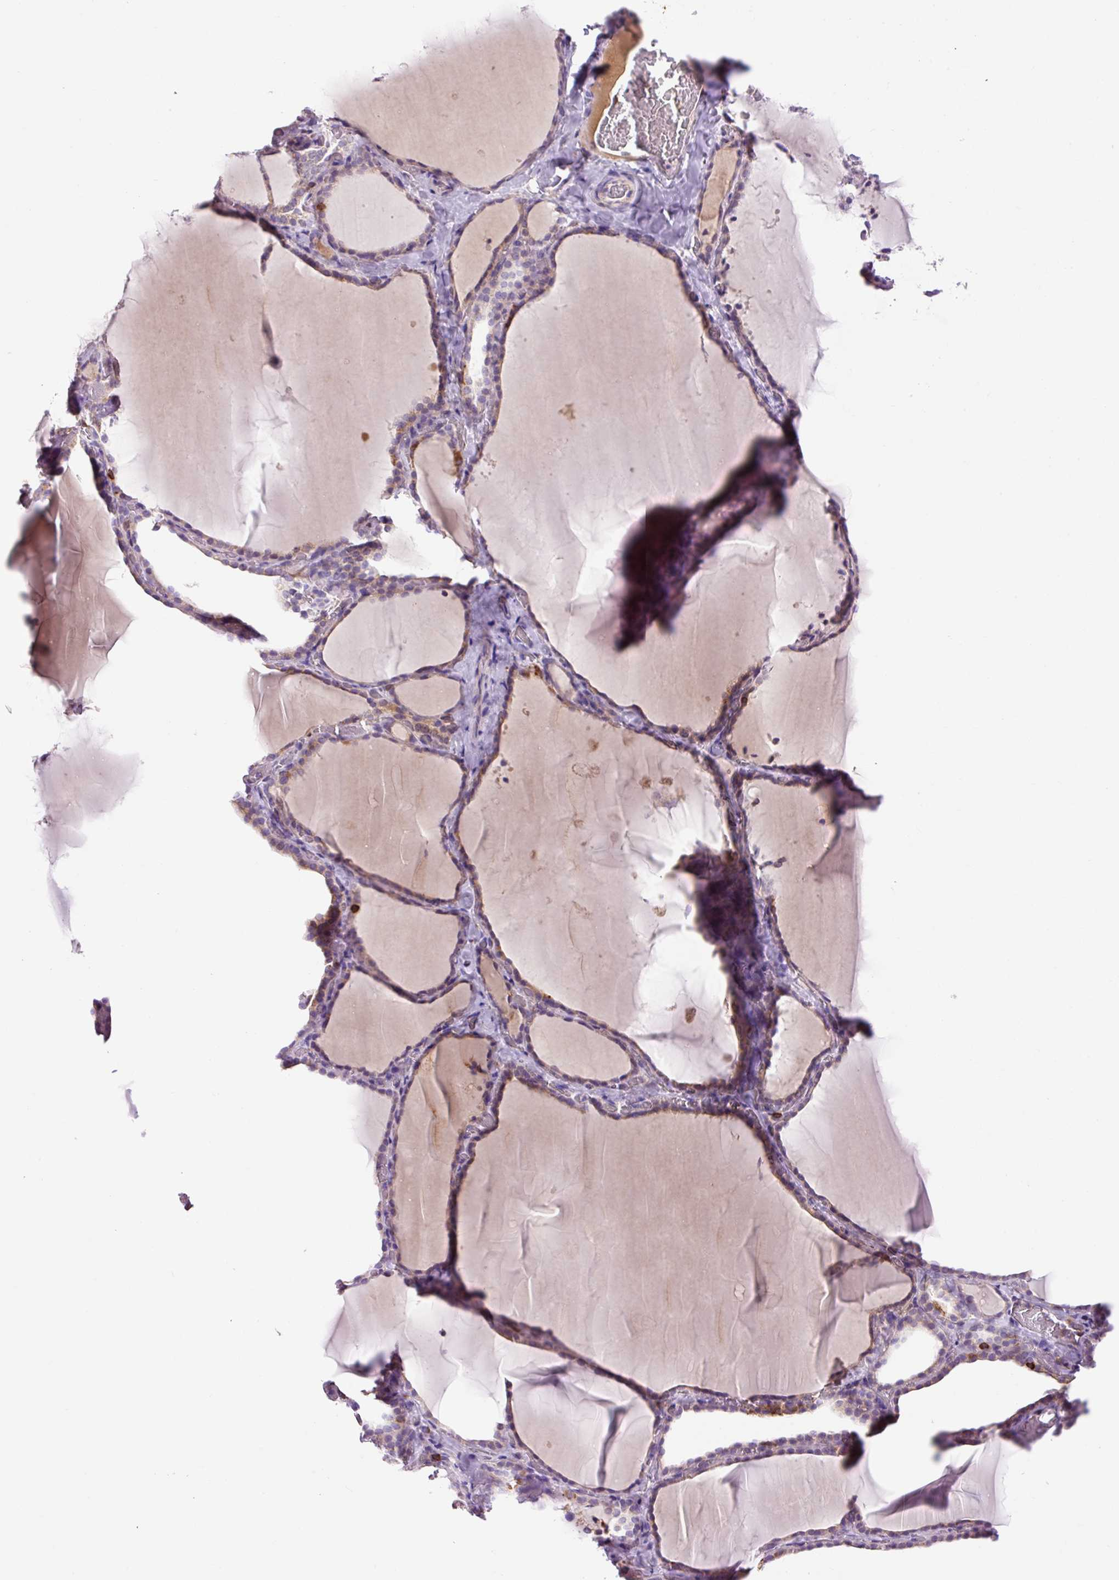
{"staining": {"intensity": "moderate", "quantity": "<25%", "location": "cytoplasmic/membranous"}, "tissue": "thyroid gland", "cell_type": "Glandular cells", "image_type": "normal", "snomed": [{"axis": "morphology", "description": "Normal tissue, NOS"}, {"axis": "topography", "description": "Thyroid gland"}], "caption": "An image showing moderate cytoplasmic/membranous positivity in approximately <25% of glandular cells in normal thyroid gland, as visualized by brown immunohistochemical staining.", "gene": "CD83", "patient": {"sex": "female", "age": 22}}